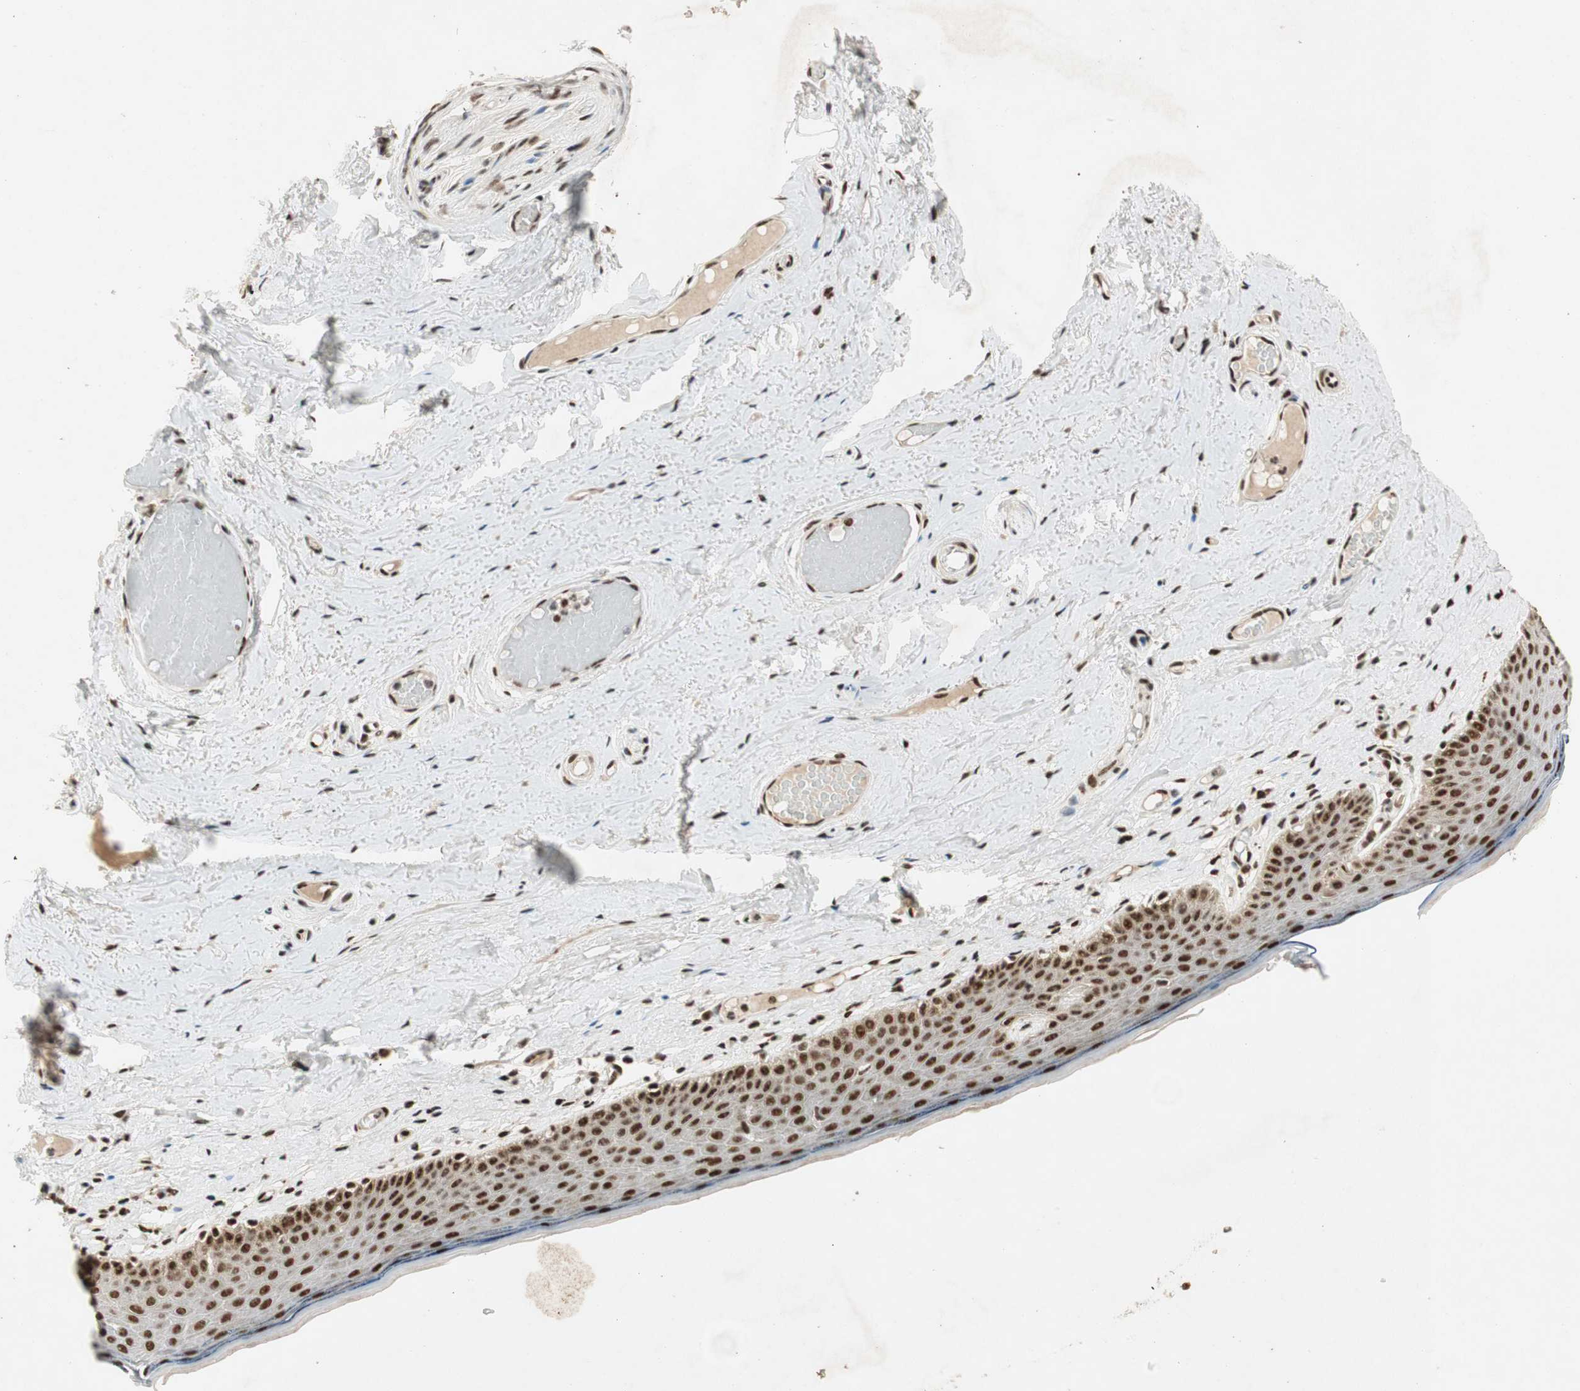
{"staining": {"intensity": "strong", "quantity": ">75%", "location": "nuclear"}, "tissue": "skin", "cell_type": "Epidermal cells", "image_type": "normal", "snomed": [{"axis": "morphology", "description": "Normal tissue, NOS"}, {"axis": "topography", "description": "Vulva"}], "caption": "An image of human skin stained for a protein reveals strong nuclear brown staining in epidermal cells. The staining is performed using DAB (3,3'-diaminobenzidine) brown chromogen to label protein expression. The nuclei are counter-stained blue using hematoxylin.", "gene": "NCBP3", "patient": {"sex": "female", "age": 54}}